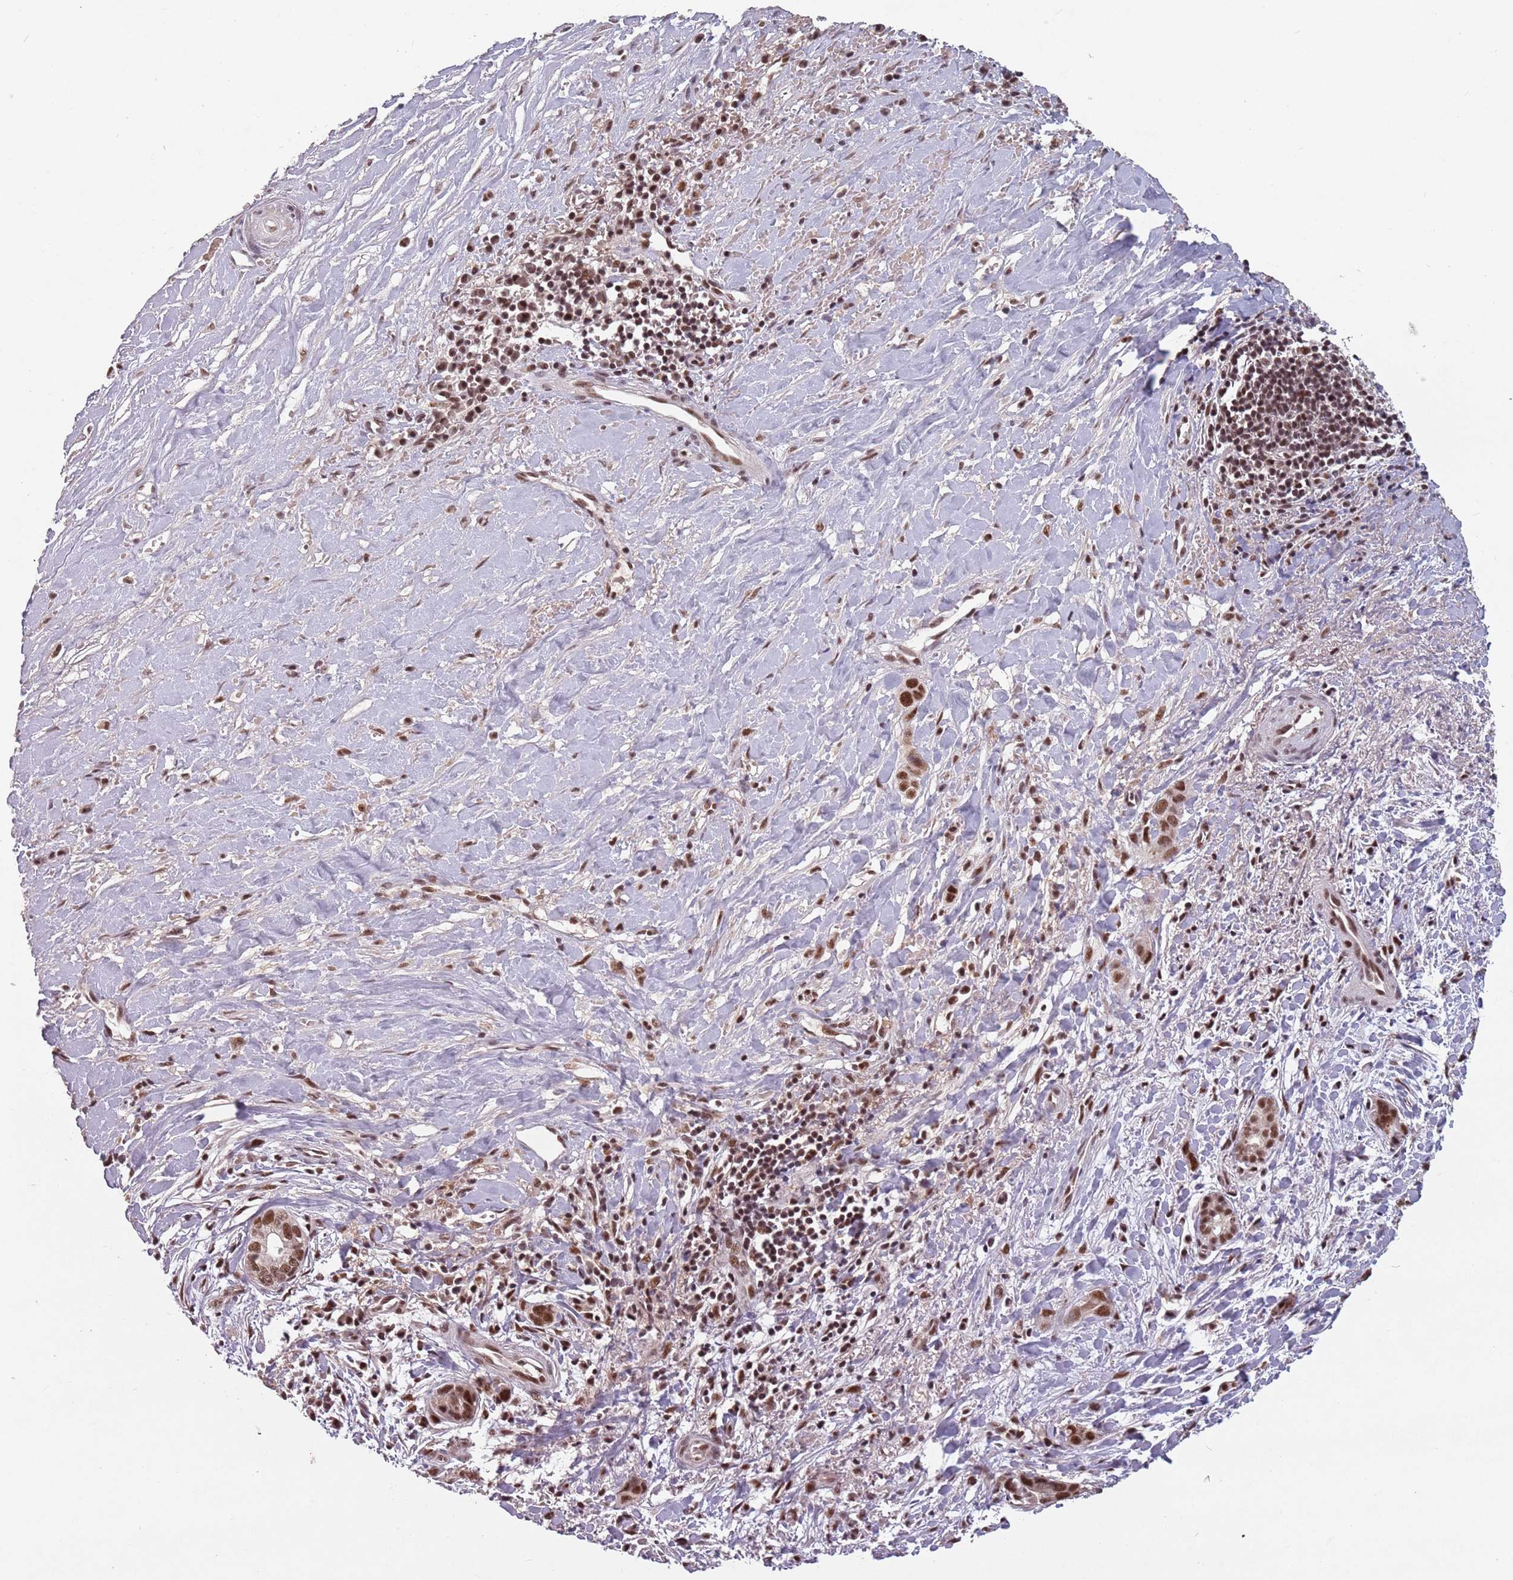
{"staining": {"intensity": "moderate", "quantity": ">75%", "location": "nuclear"}, "tissue": "liver cancer", "cell_type": "Tumor cells", "image_type": "cancer", "snomed": [{"axis": "morphology", "description": "Cholangiocarcinoma"}, {"axis": "topography", "description": "Liver"}], "caption": "Immunohistochemical staining of liver cholangiocarcinoma exhibits medium levels of moderate nuclear positivity in approximately >75% of tumor cells.", "gene": "NCBP1", "patient": {"sex": "female", "age": 79}}